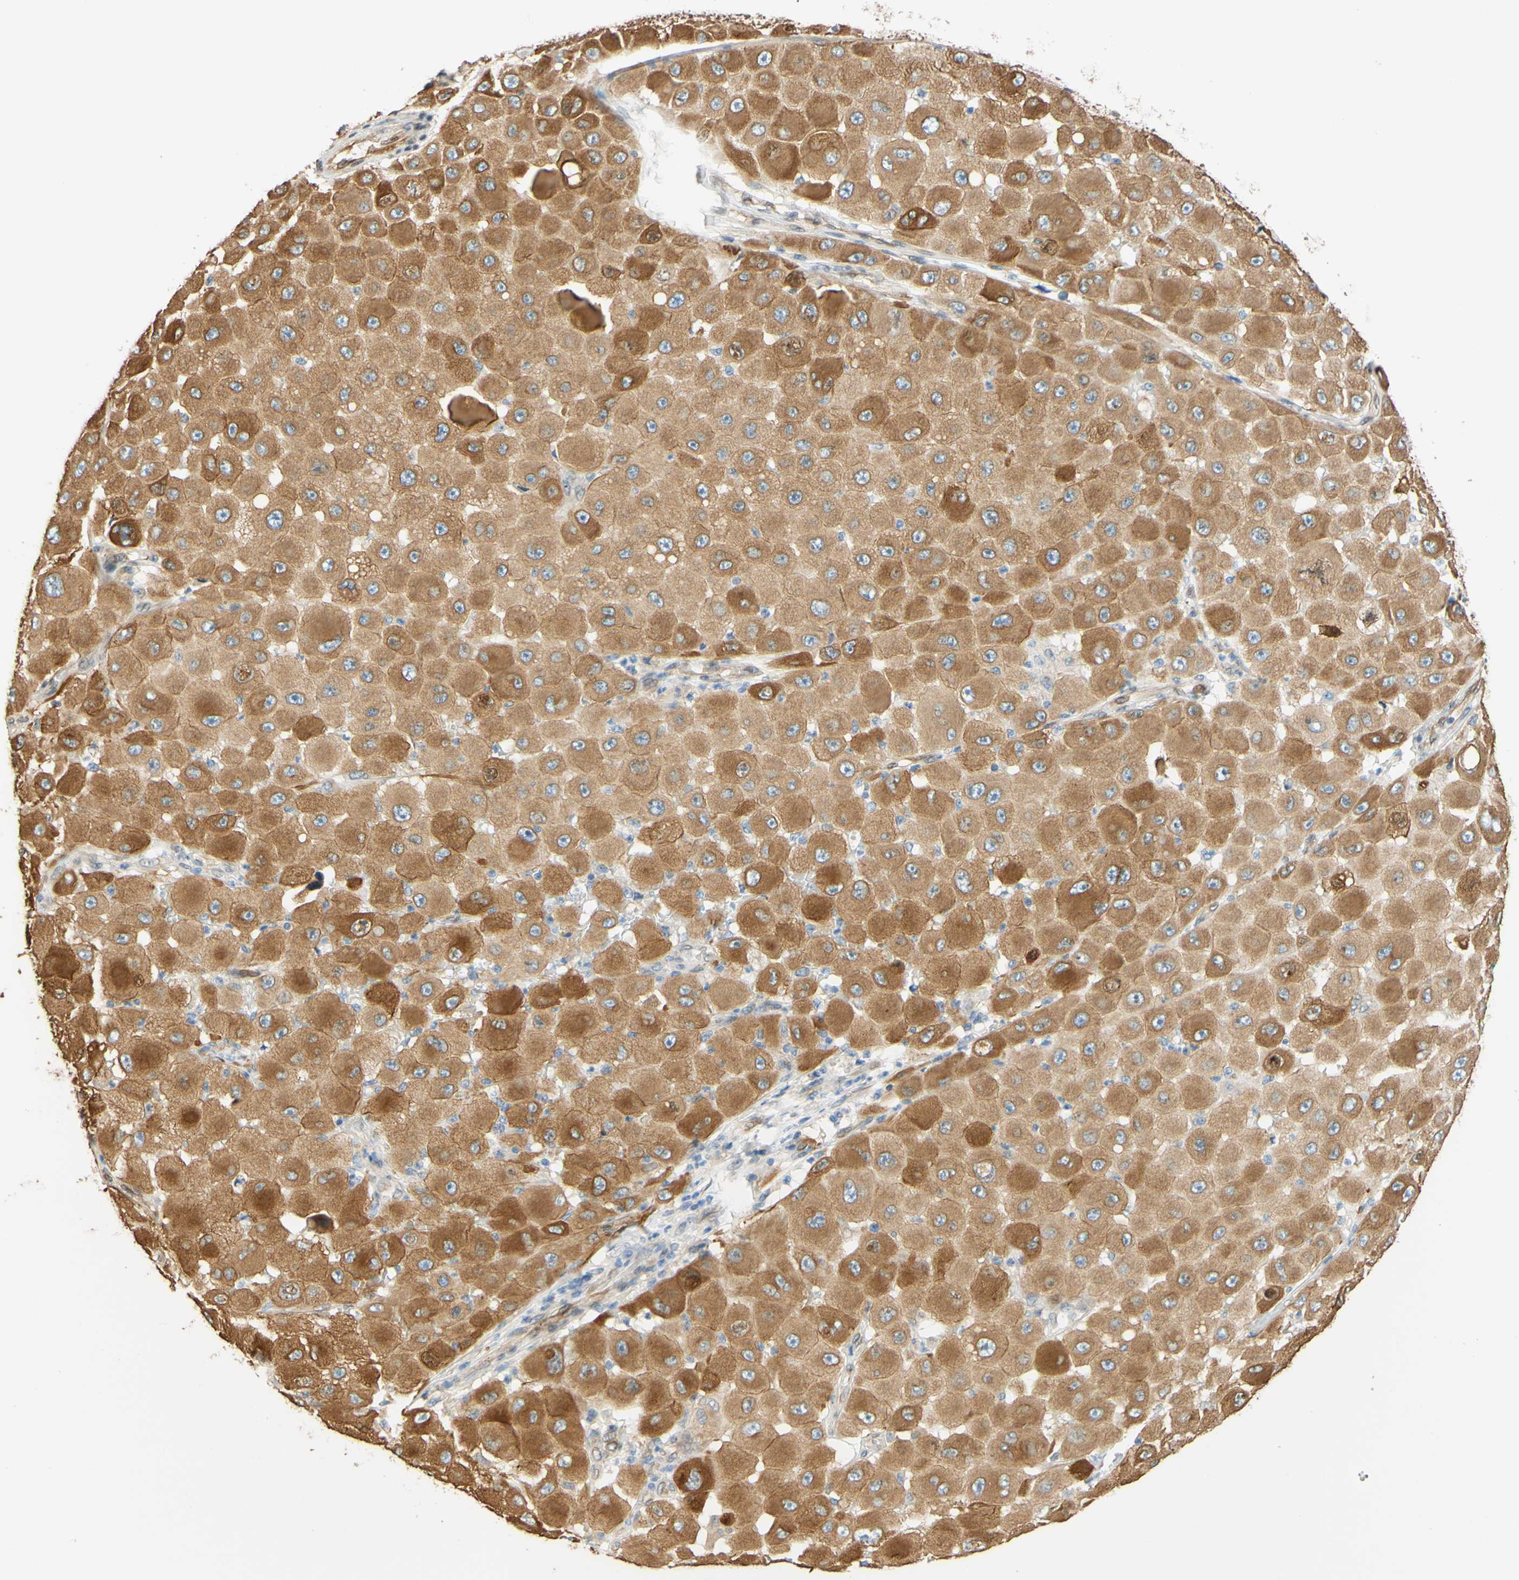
{"staining": {"intensity": "strong", "quantity": "25%-75%", "location": "cytoplasmic/membranous,nuclear"}, "tissue": "melanoma", "cell_type": "Tumor cells", "image_type": "cancer", "snomed": [{"axis": "morphology", "description": "Malignant melanoma, NOS"}, {"axis": "topography", "description": "Skin"}], "caption": "Immunohistochemistry histopathology image of human malignant melanoma stained for a protein (brown), which demonstrates high levels of strong cytoplasmic/membranous and nuclear expression in about 25%-75% of tumor cells.", "gene": "ENDOD1", "patient": {"sex": "female", "age": 81}}